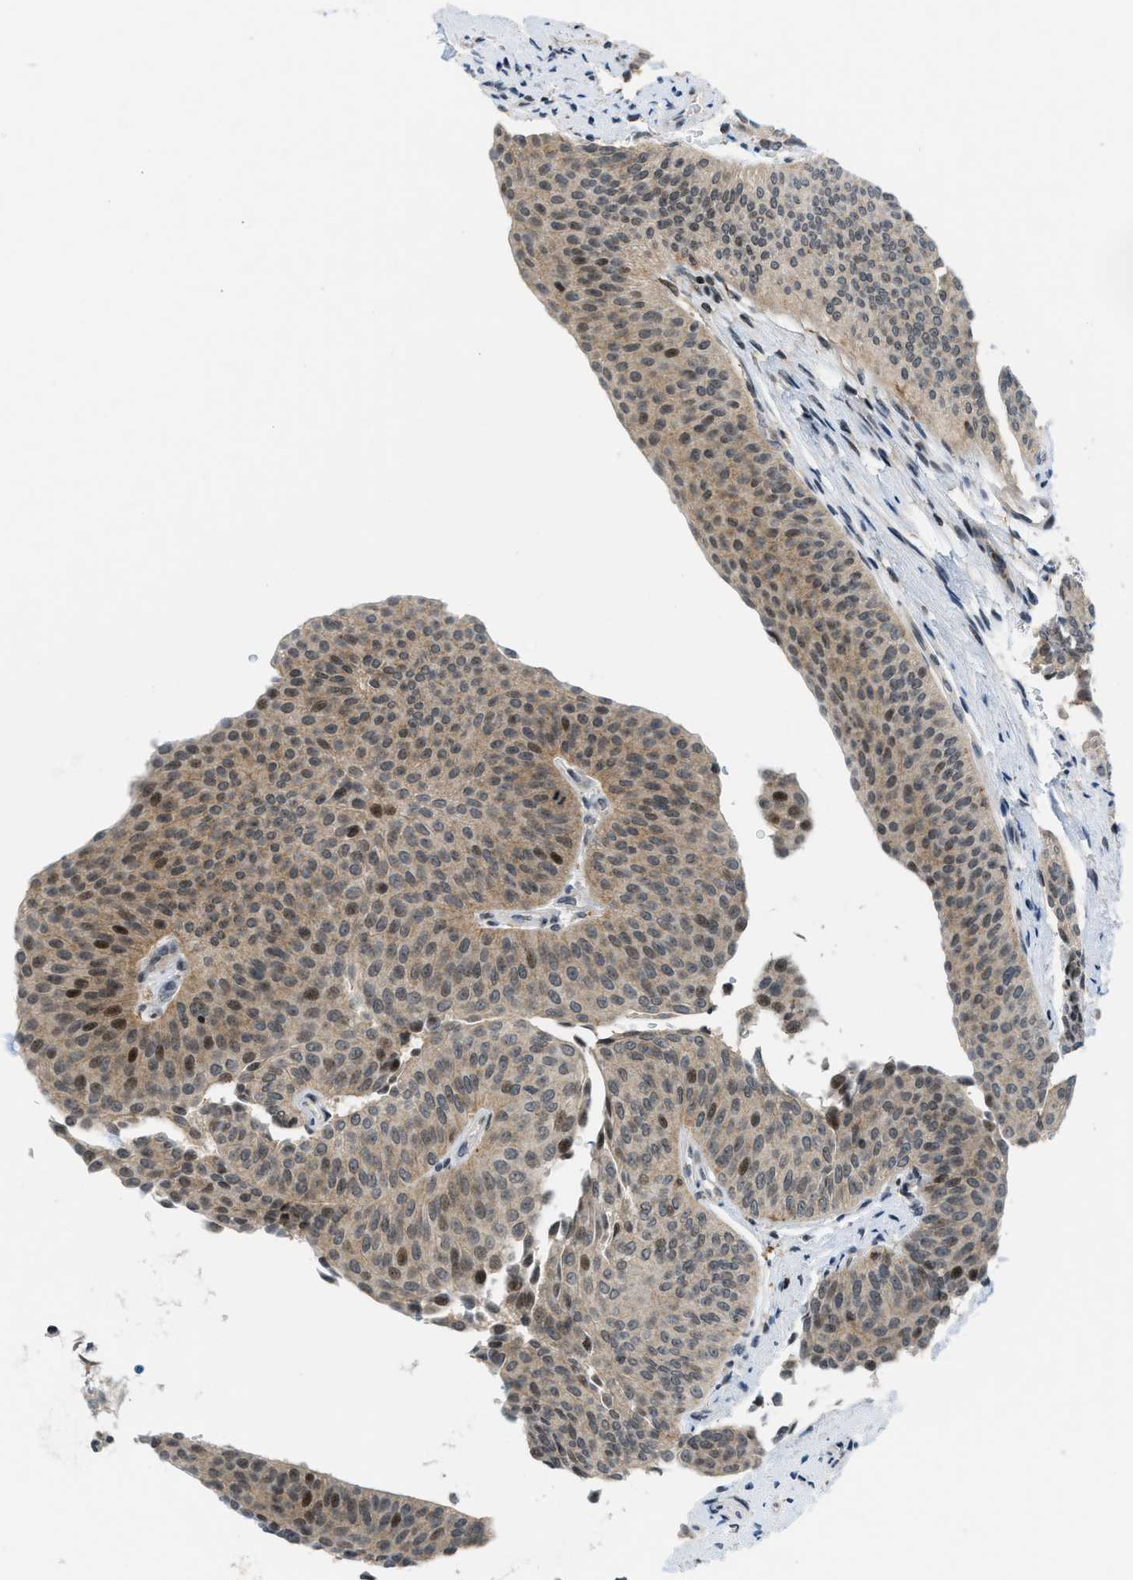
{"staining": {"intensity": "moderate", "quantity": "25%-75%", "location": "cytoplasmic/membranous,nuclear"}, "tissue": "urothelial cancer", "cell_type": "Tumor cells", "image_type": "cancer", "snomed": [{"axis": "morphology", "description": "Urothelial carcinoma, Low grade"}, {"axis": "topography", "description": "Urinary bladder"}], "caption": "DAB (3,3'-diaminobenzidine) immunohistochemical staining of human urothelial cancer reveals moderate cytoplasmic/membranous and nuclear protein expression in about 25%-75% of tumor cells.", "gene": "ING1", "patient": {"sex": "female", "age": 60}}